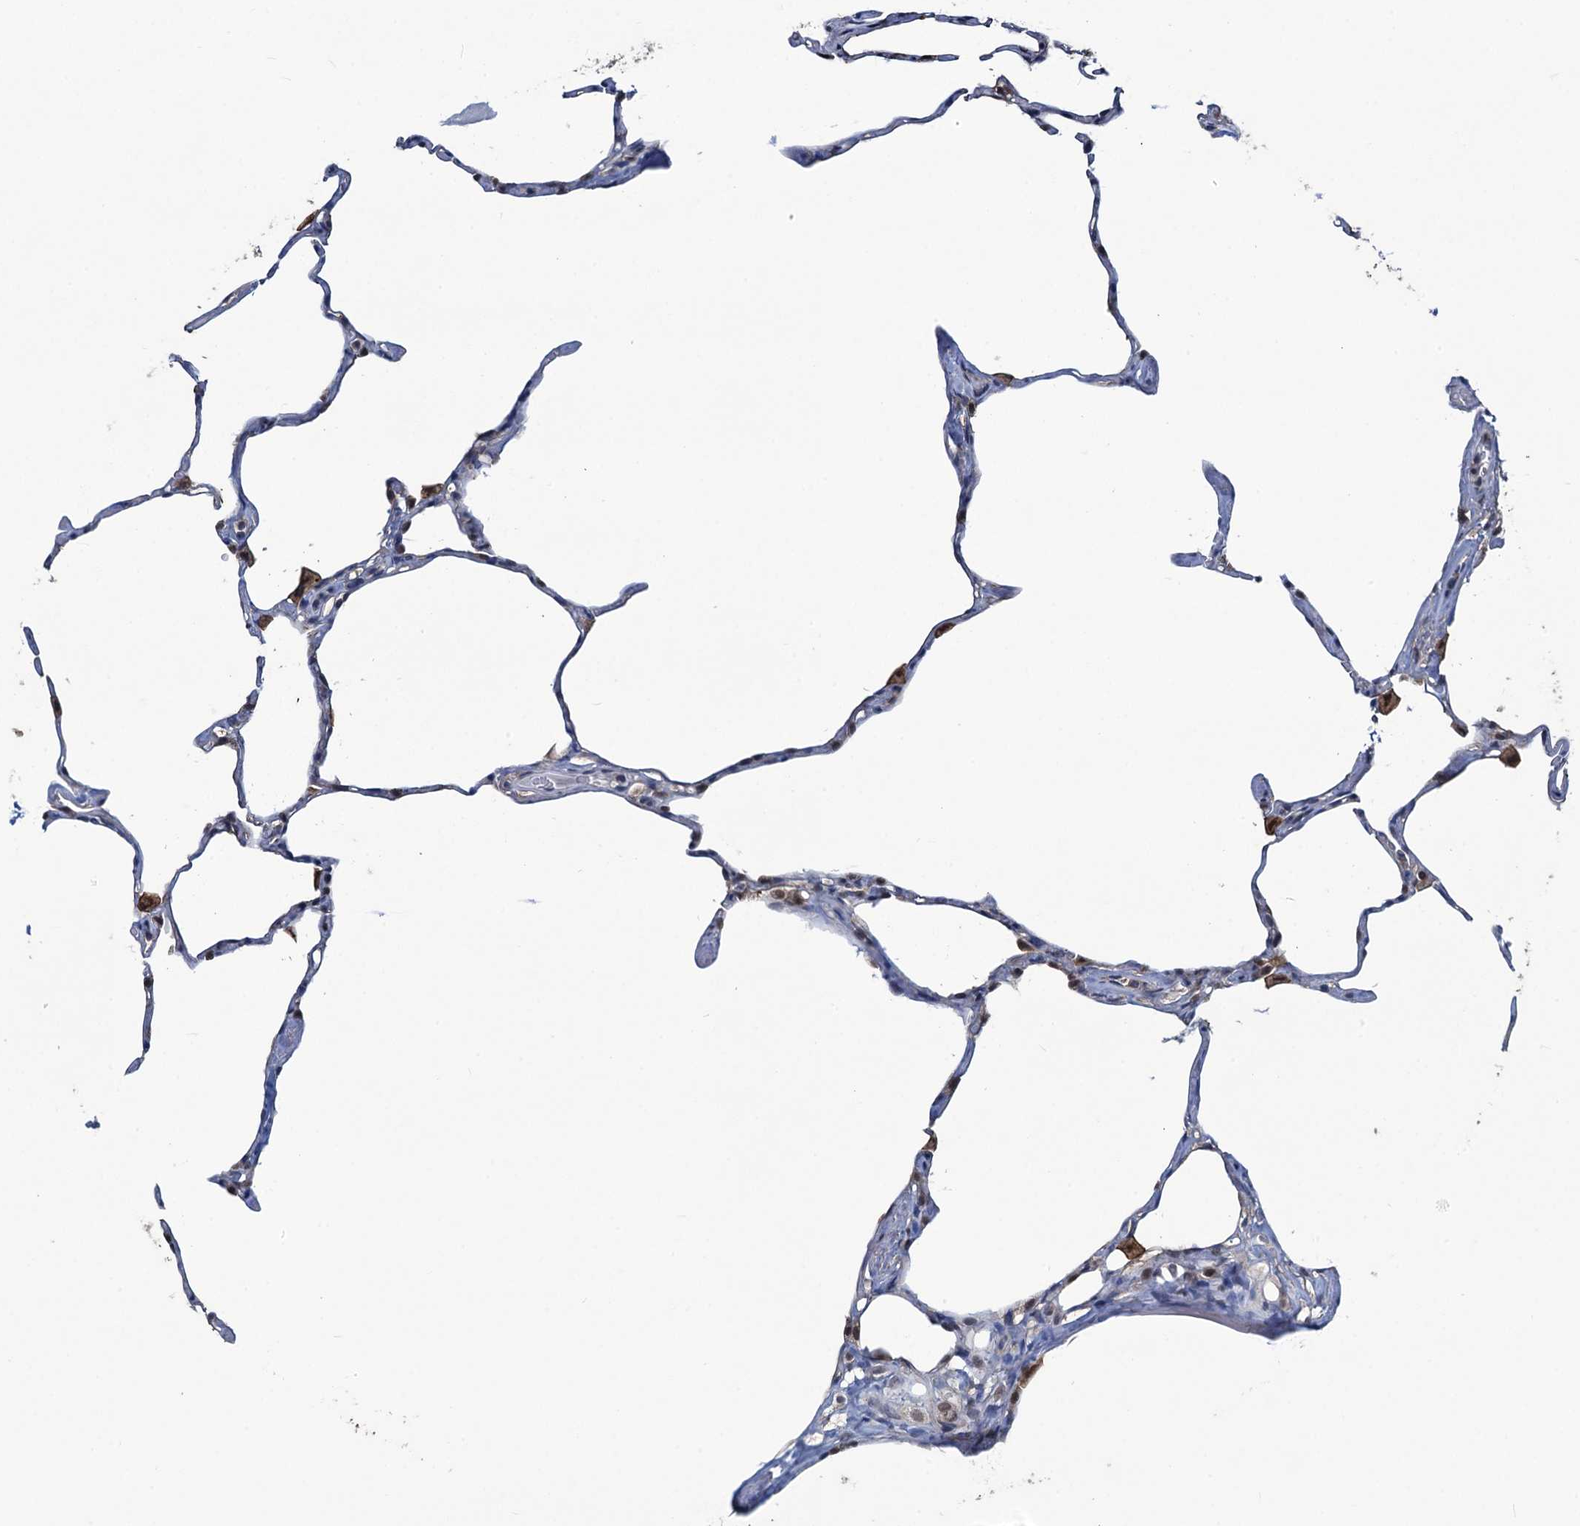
{"staining": {"intensity": "moderate", "quantity": "<25%", "location": "cytoplasmic/membranous,nuclear"}, "tissue": "lung", "cell_type": "Alveolar cells", "image_type": "normal", "snomed": [{"axis": "morphology", "description": "Normal tissue, NOS"}, {"axis": "topography", "description": "Lung"}], "caption": "An image showing moderate cytoplasmic/membranous,nuclear positivity in approximately <25% of alveolar cells in benign lung, as visualized by brown immunohistochemical staining.", "gene": "RTKN2", "patient": {"sex": "male", "age": 65}}